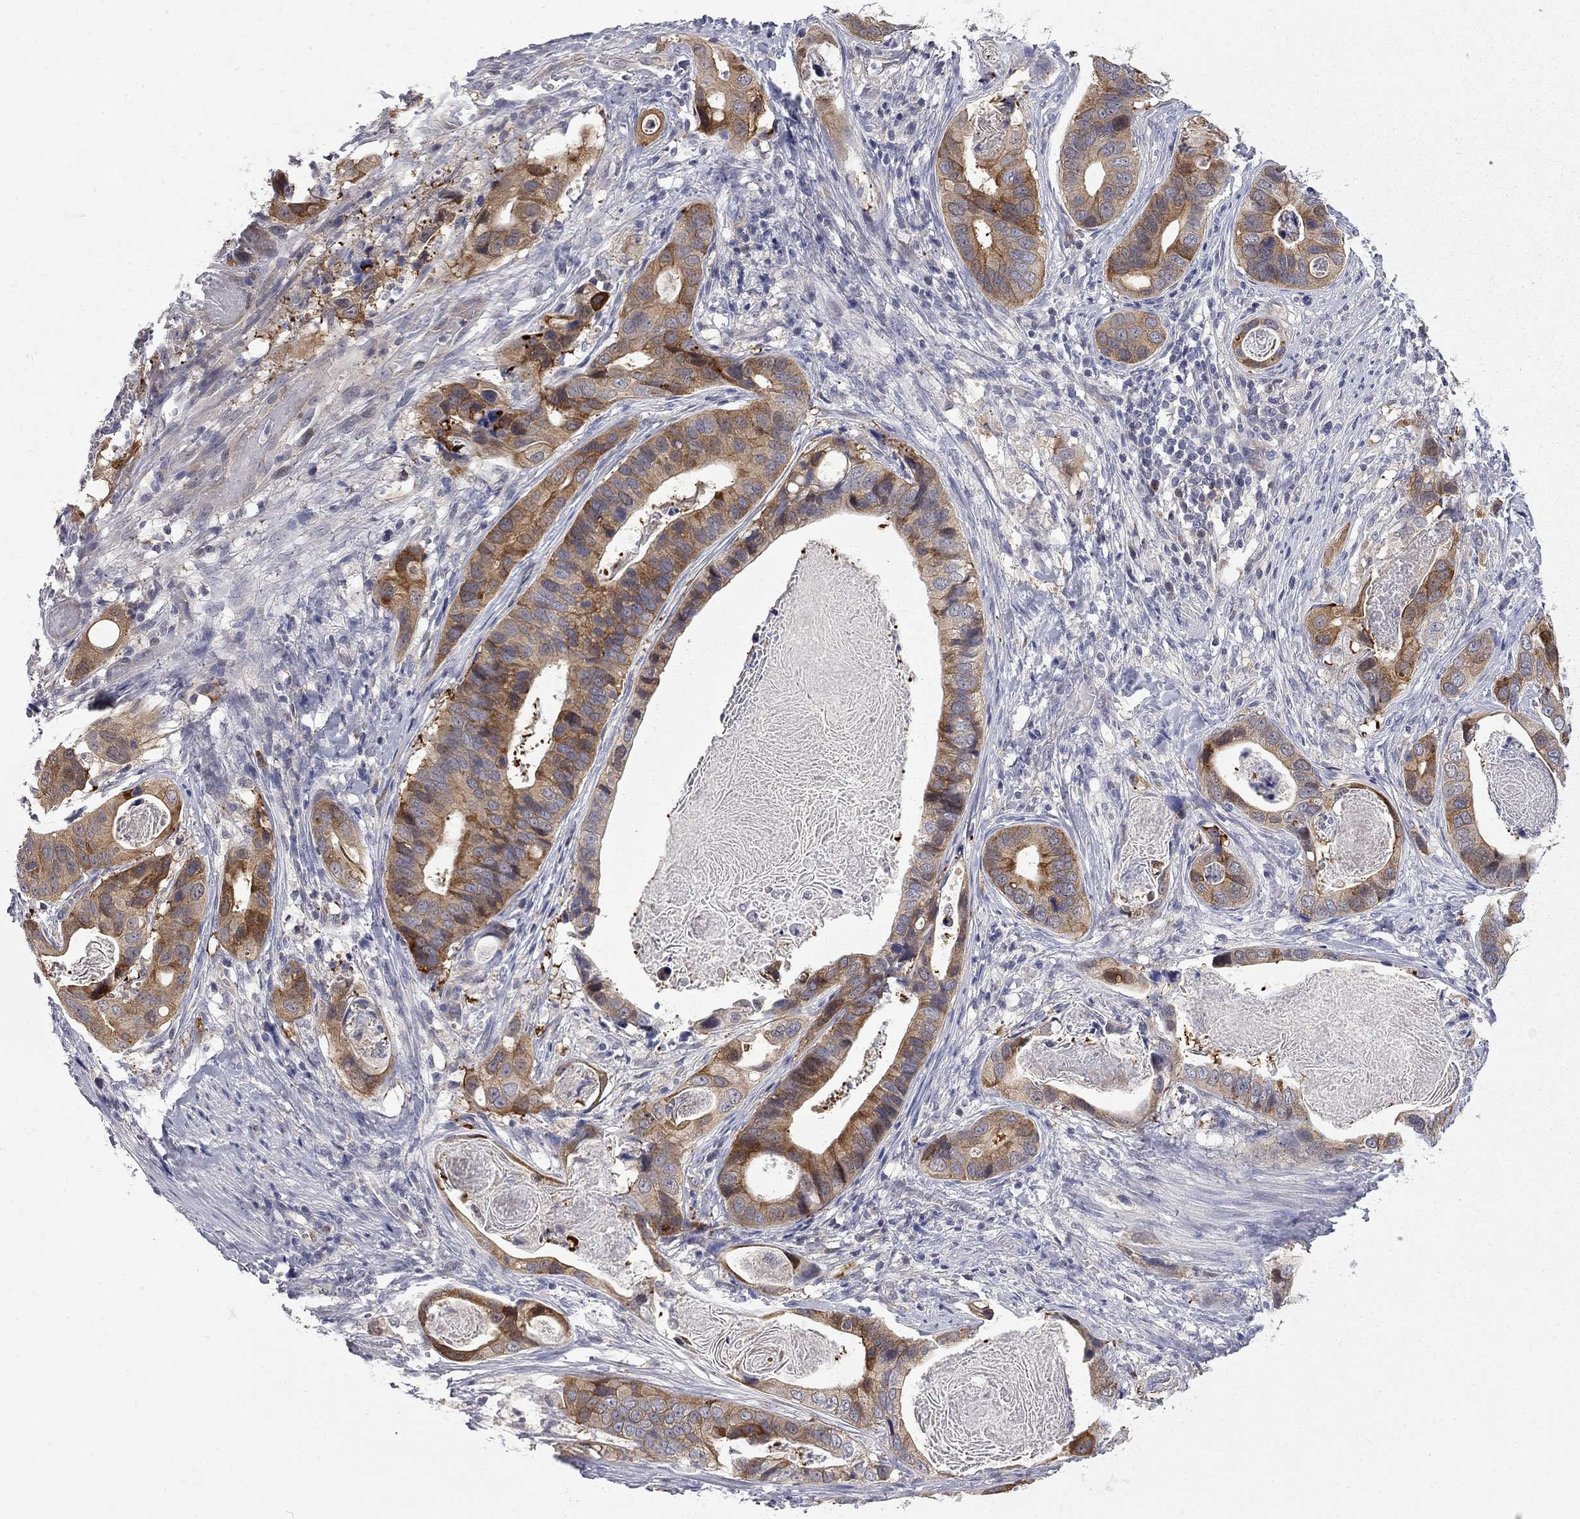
{"staining": {"intensity": "strong", "quantity": ">75%", "location": "cytoplasmic/membranous"}, "tissue": "stomach cancer", "cell_type": "Tumor cells", "image_type": "cancer", "snomed": [{"axis": "morphology", "description": "Adenocarcinoma, NOS"}, {"axis": "topography", "description": "Stomach"}], "caption": "A brown stain shows strong cytoplasmic/membranous positivity of a protein in human adenocarcinoma (stomach) tumor cells.", "gene": "GALNT8", "patient": {"sex": "male", "age": 84}}